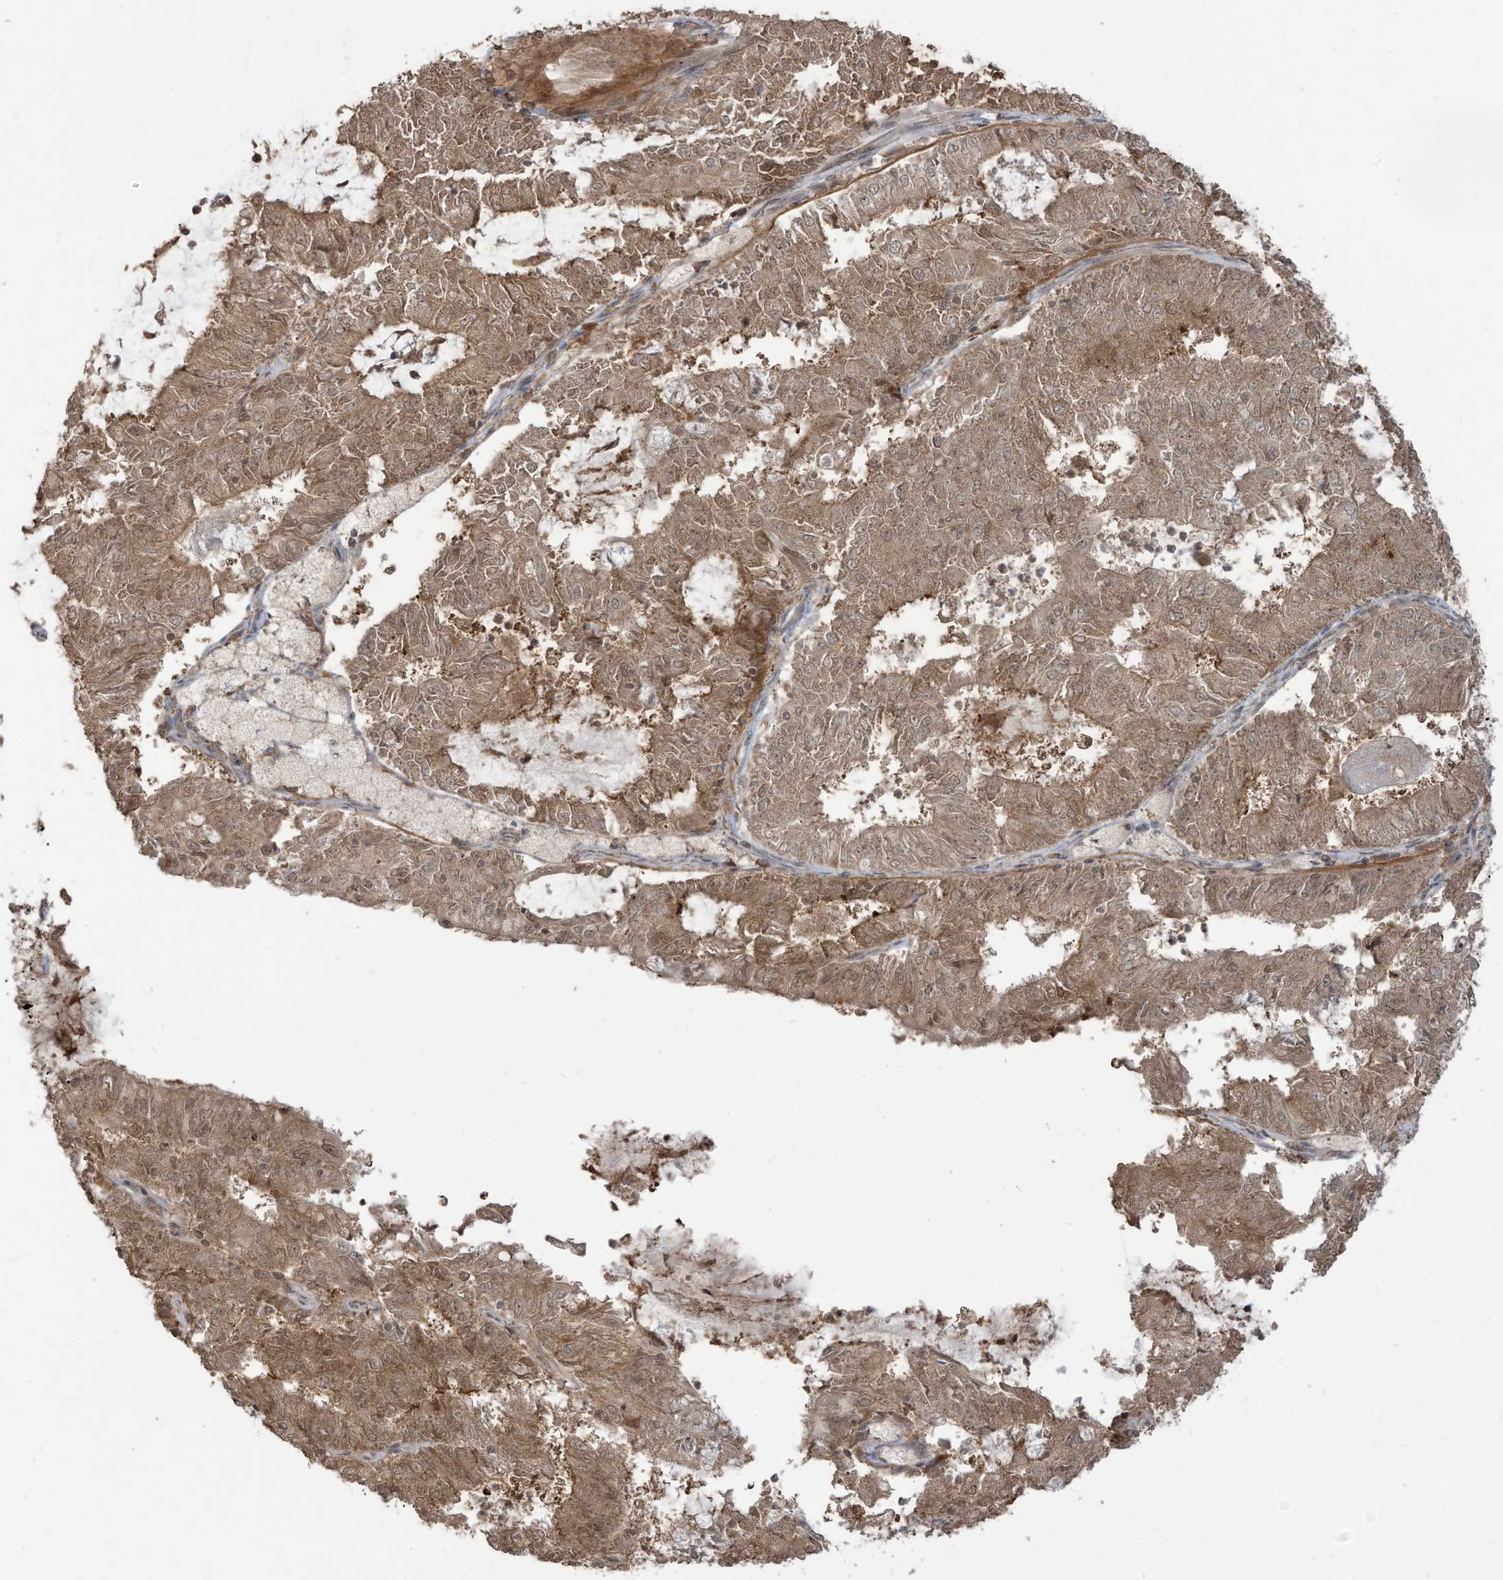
{"staining": {"intensity": "moderate", "quantity": ">75%", "location": "cytoplasmic/membranous"}, "tissue": "endometrial cancer", "cell_type": "Tumor cells", "image_type": "cancer", "snomed": [{"axis": "morphology", "description": "Adenocarcinoma, NOS"}, {"axis": "topography", "description": "Endometrium"}], "caption": "Immunohistochemistry of human endometrial cancer (adenocarcinoma) displays medium levels of moderate cytoplasmic/membranous expression in about >75% of tumor cells.", "gene": "CARF", "patient": {"sex": "female", "age": 57}}